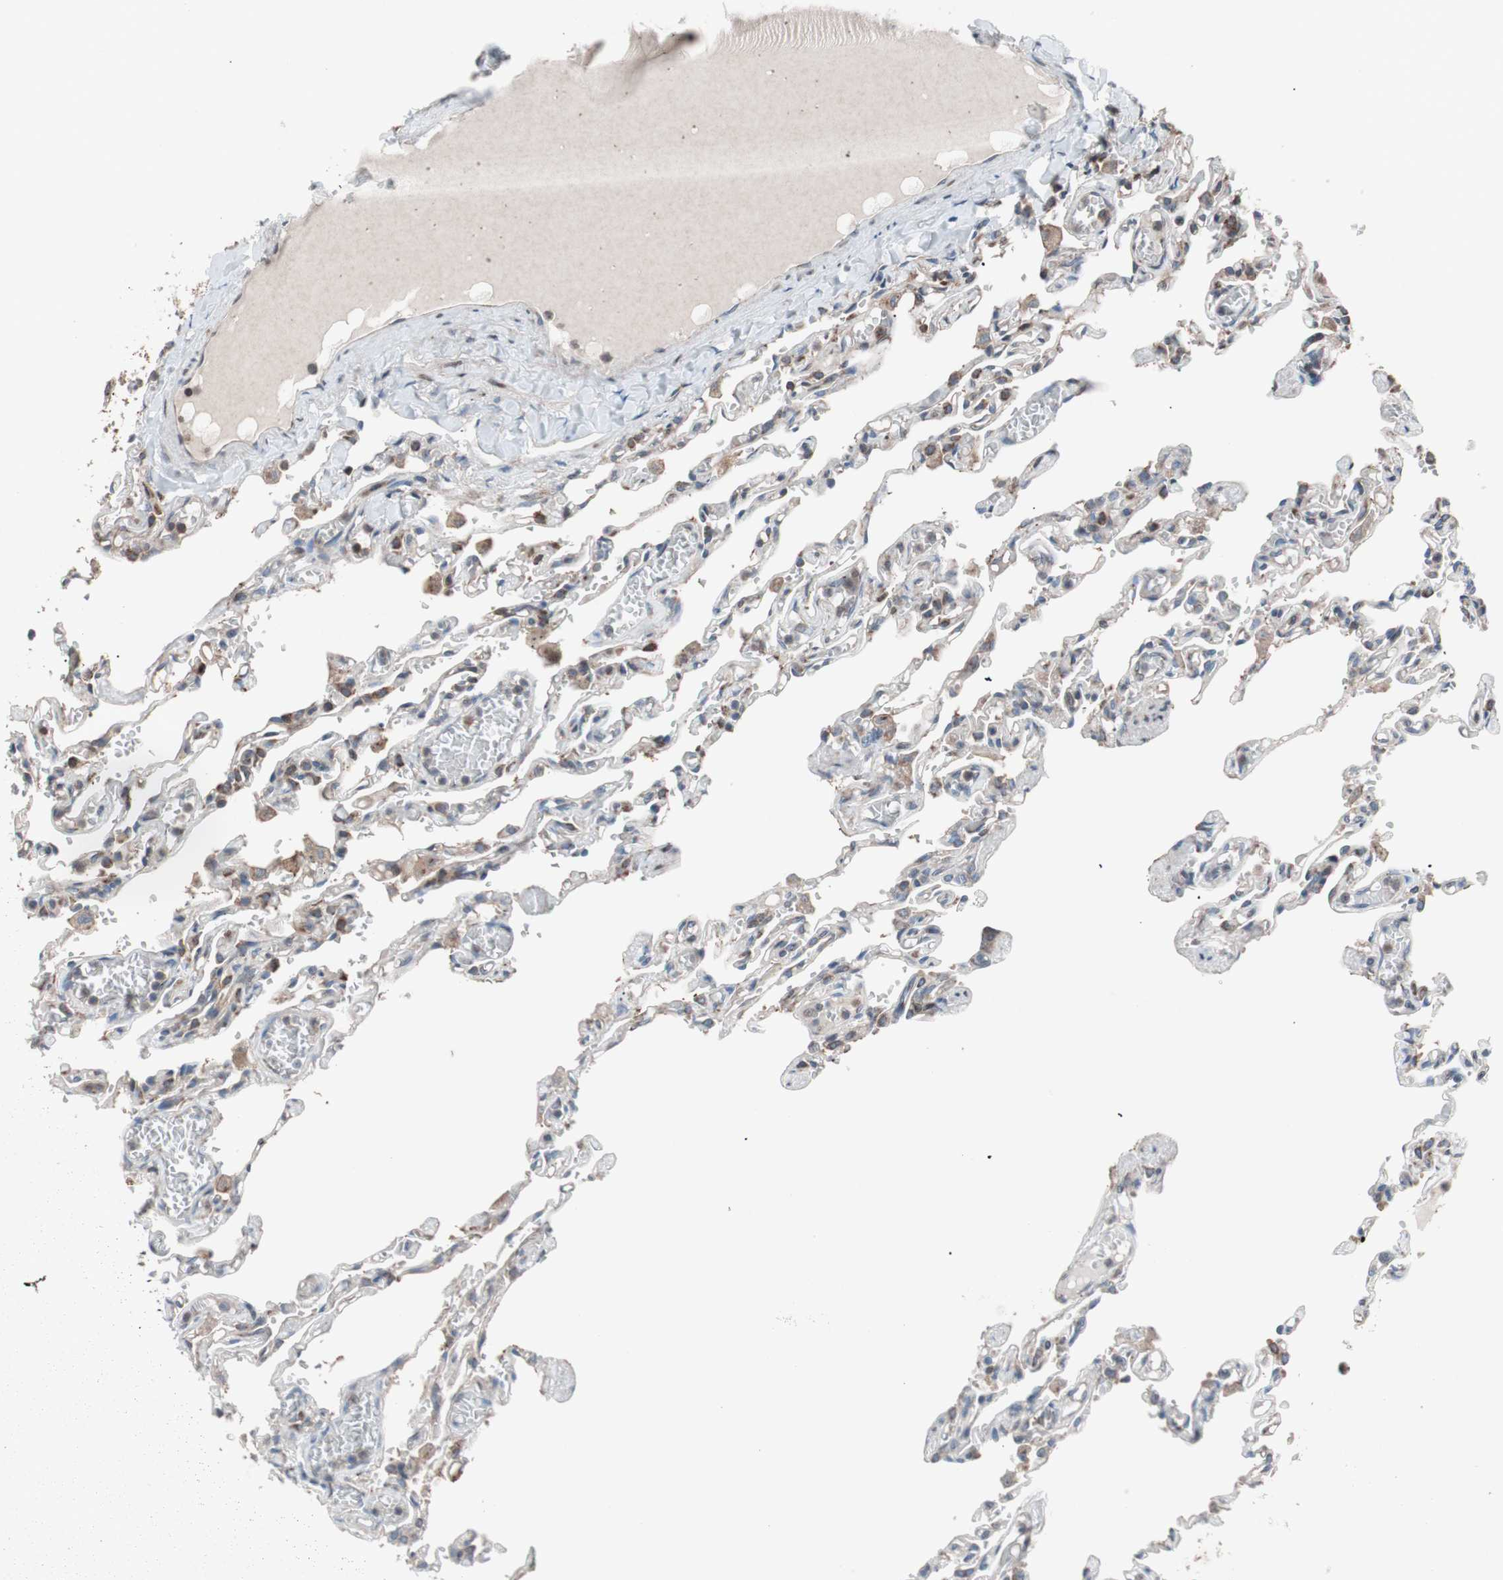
{"staining": {"intensity": "weak", "quantity": "25%-75%", "location": "cytoplasmic/membranous"}, "tissue": "lung", "cell_type": "Alveolar cells", "image_type": "normal", "snomed": [{"axis": "morphology", "description": "Normal tissue, NOS"}, {"axis": "topography", "description": "Lung"}], "caption": "Brown immunohistochemical staining in benign human lung exhibits weak cytoplasmic/membranous expression in approximately 25%-75% of alveolar cells.", "gene": "SEC31A", "patient": {"sex": "male", "age": 21}}